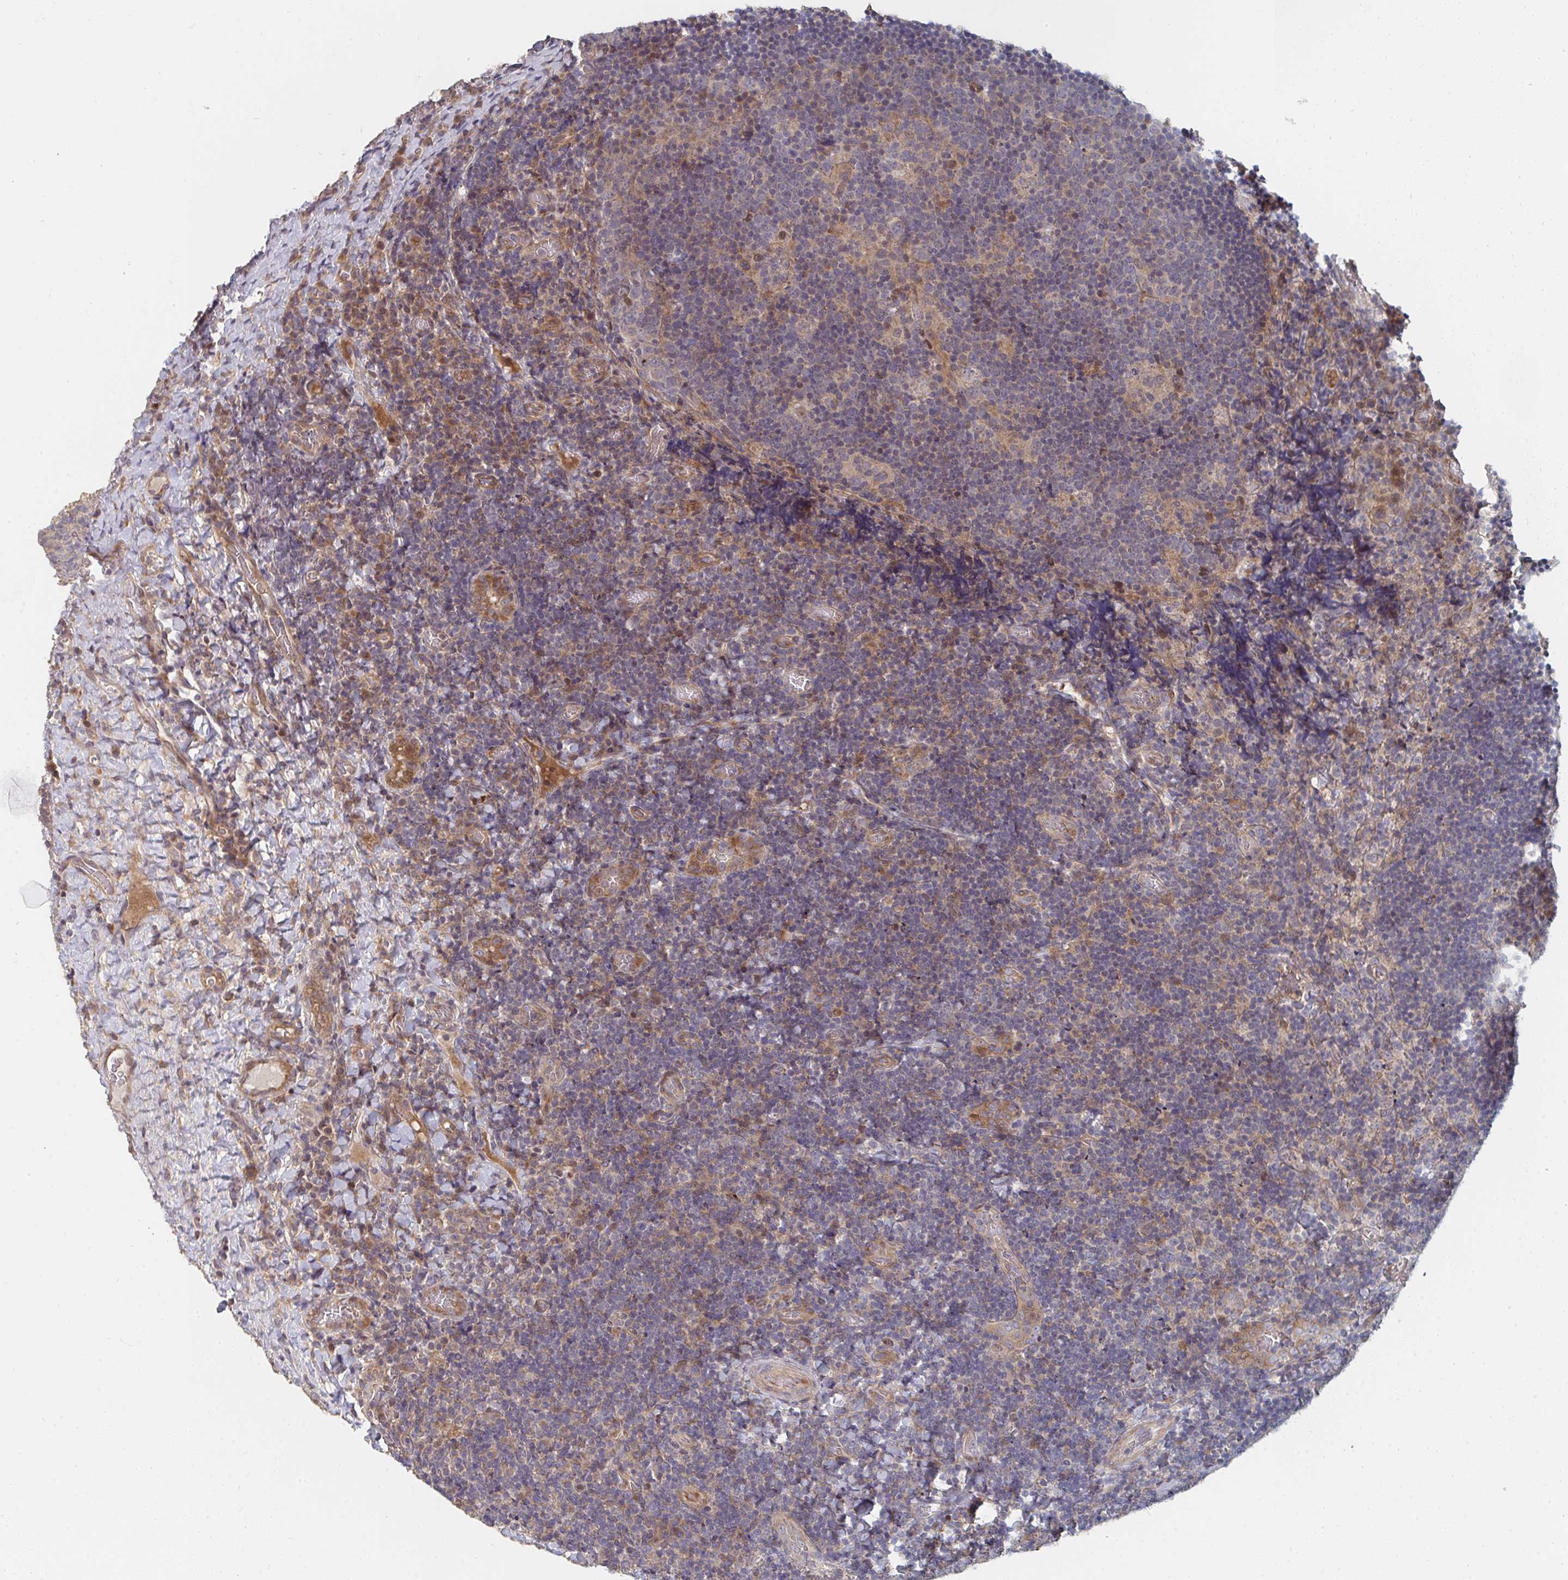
{"staining": {"intensity": "negative", "quantity": "none", "location": "none"}, "tissue": "tonsil", "cell_type": "Germinal center cells", "image_type": "normal", "snomed": [{"axis": "morphology", "description": "Normal tissue, NOS"}, {"axis": "topography", "description": "Tonsil"}], "caption": "Immunohistochemical staining of normal tonsil exhibits no significant expression in germinal center cells. (Stains: DAB (3,3'-diaminobenzidine) IHC with hematoxylin counter stain, Microscopy: brightfield microscopy at high magnification).", "gene": "PTEN", "patient": {"sex": "male", "age": 17}}